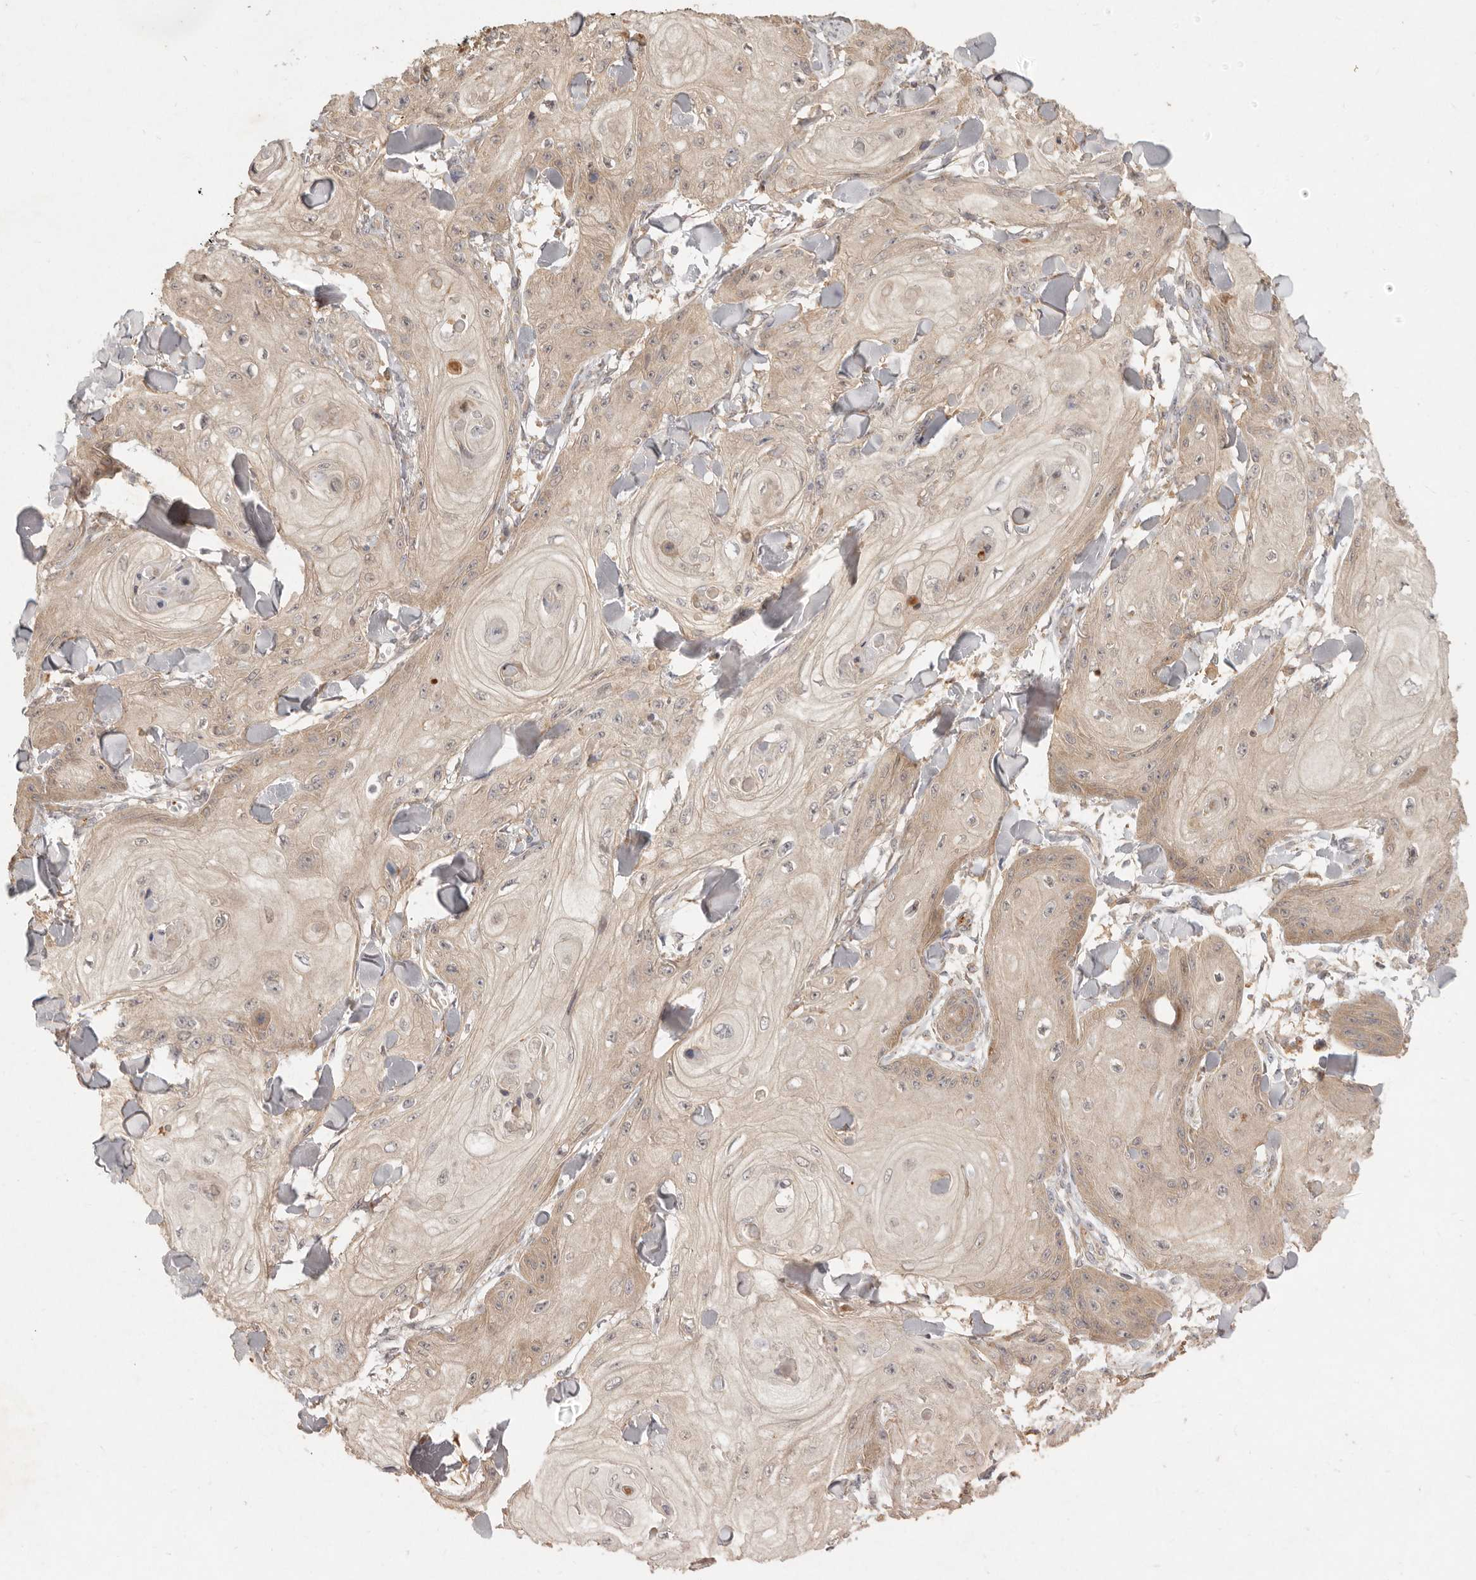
{"staining": {"intensity": "weak", "quantity": "25%-75%", "location": "cytoplasmic/membranous"}, "tissue": "skin cancer", "cell_type": "Tumor cells", "image_type": "cancer", "snomed": [{"axis": "morphology", "description": "Squamous cell carcinoma, NOS"}, {"axis": "topography", "description": "Skin"}], "caption": "The image demonstrates a brown stain indicating the presence of a protein in the cytoplasmic/membranous of tumor cells in skin cancer. (DAB (3,3'-diaminobenzidine) IHC with brightfield microscopy, high magnification).", "gene": "VIPR1", "patient": {"sex": "male", "age": 74}}